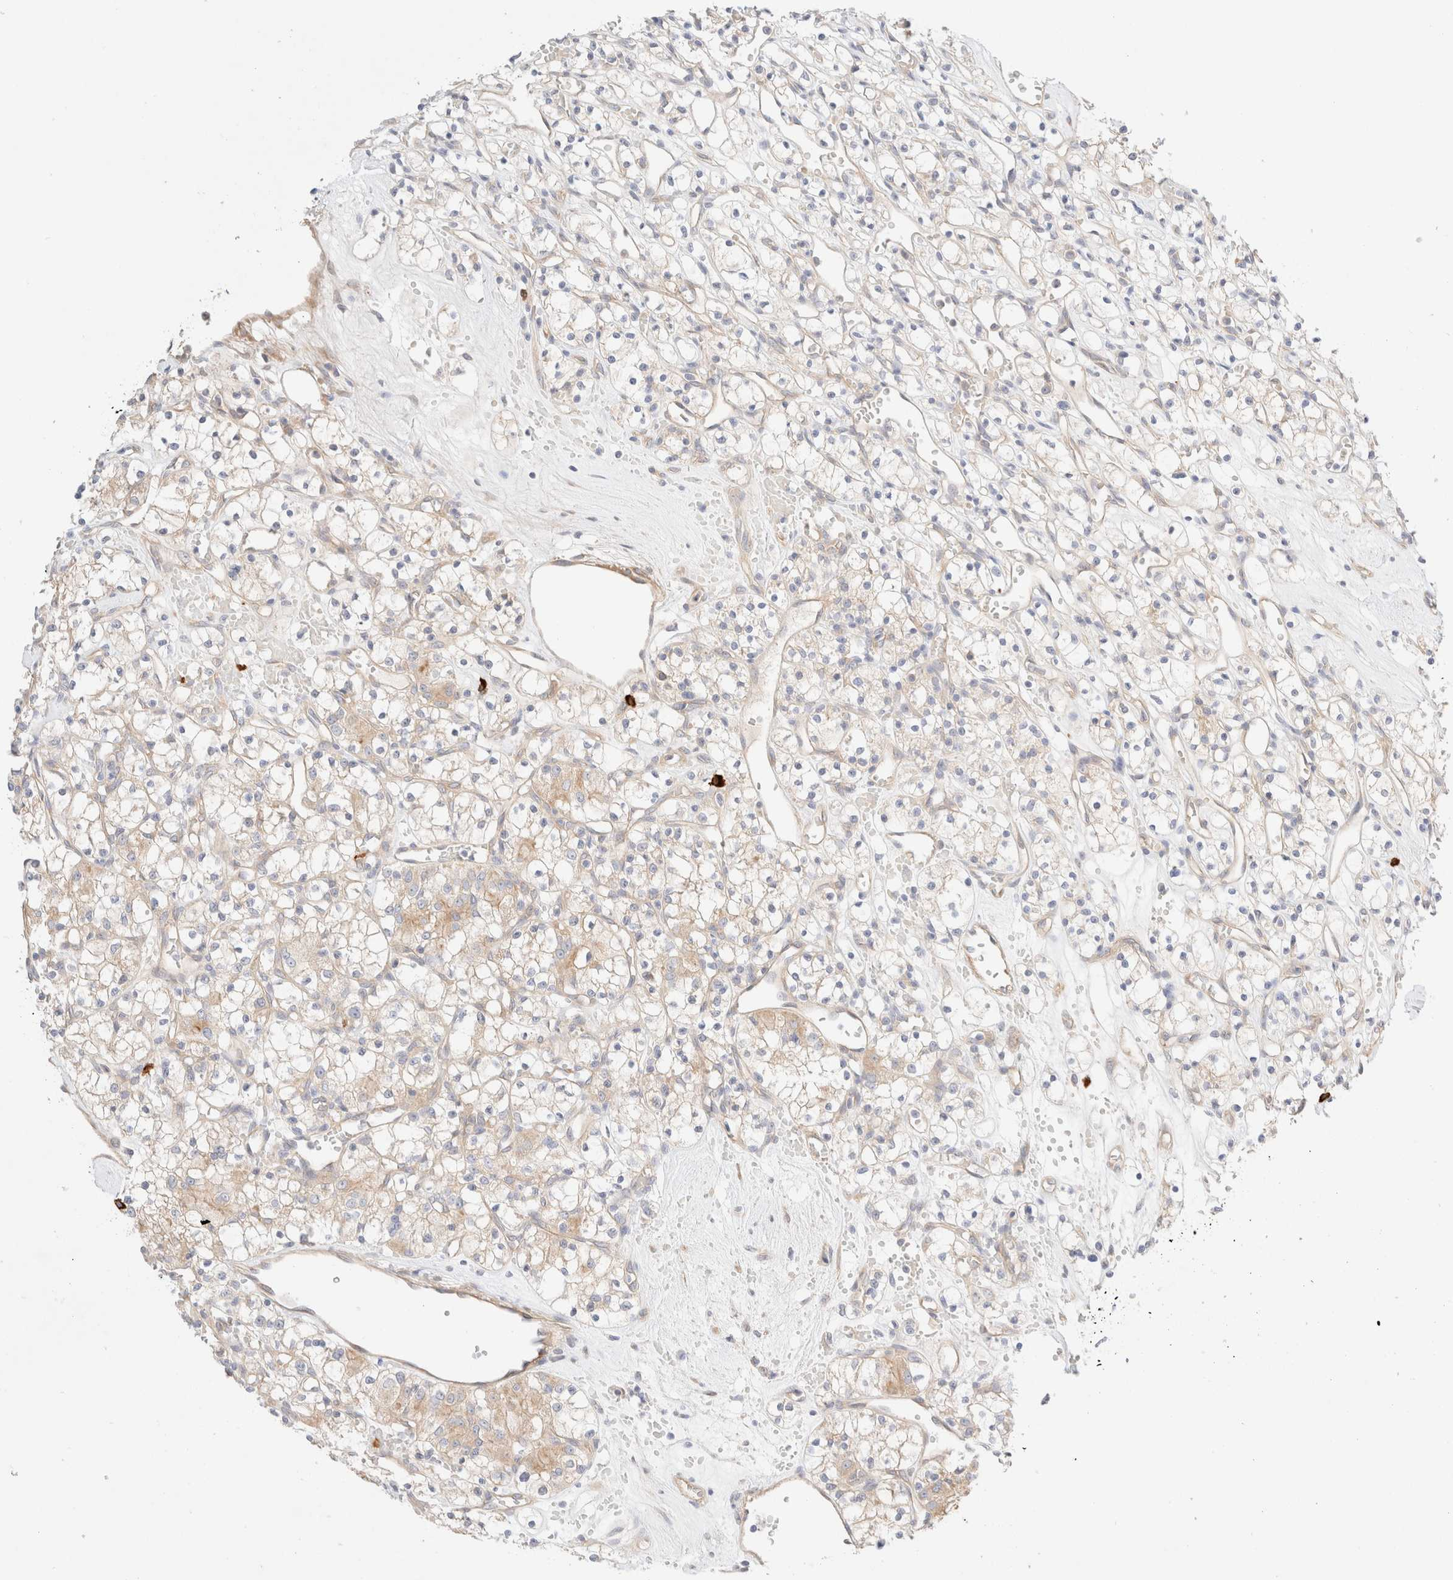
{"staining": {"intensity": "weak", "quantity": "25%-75%", "location": "cytoplasmic/membranous"}, "tissue": "renal cancer", "cell_type": "Tumor cells", "image_type": "cancer", "snomed": [{"axis": "morphology", "description": "Adenocarcinoma, NOS"}, {"axis": "topography", "description": "Kidney"}], "caption": "Protein staining of adenocarcinoma (renal) tissue shows weak cytoplasmic/membranous staining in approximately 25%-75% of tumor cells.", "gene": "NIBAN2", "patient": {"sex": "female", "age": 59}}